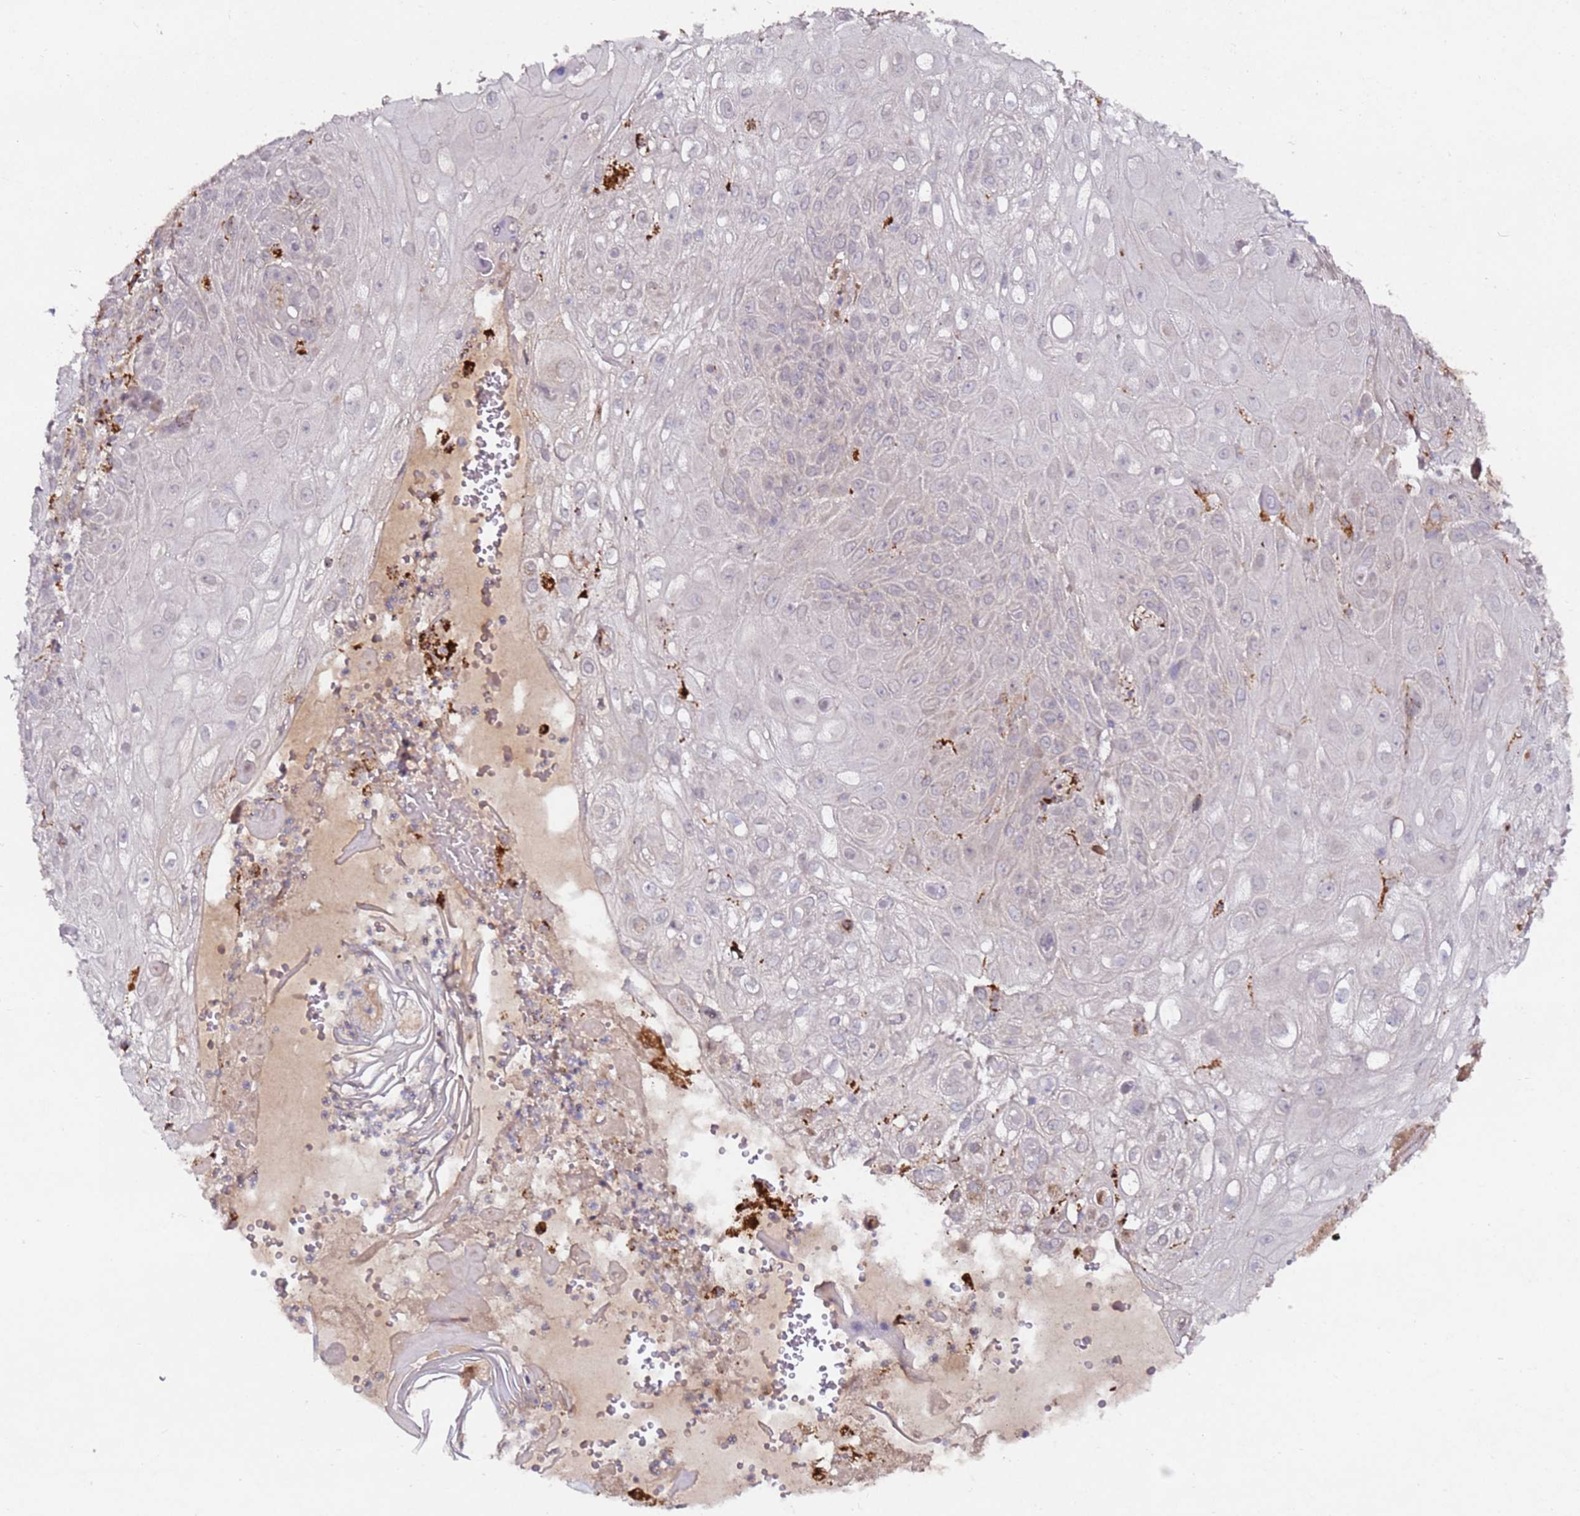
{"staining": {"intensity": "negative", "quantity": "none", "location": "none"}, "tissue": "skin cancer", "cell_type": "Tumor cells", "image_type": "cancer", "snomed": [{"axis": "morphology", "description": "Normal tissue, NOS"}, {"axis": "morphology", "description": "Squamous cell carcinoma, NOS"}, {"axis": "topography", "description": "Skin"}, {"axis": "topography", "description": "Cartilage tissue"}], "caption": "This is an immunohistochemistry histopathology image of human skin squamous cell carcinoma. There is no staining in tumor cells.", "gene": "ALG11", "patient": {"sex": "female", "age": 79}}